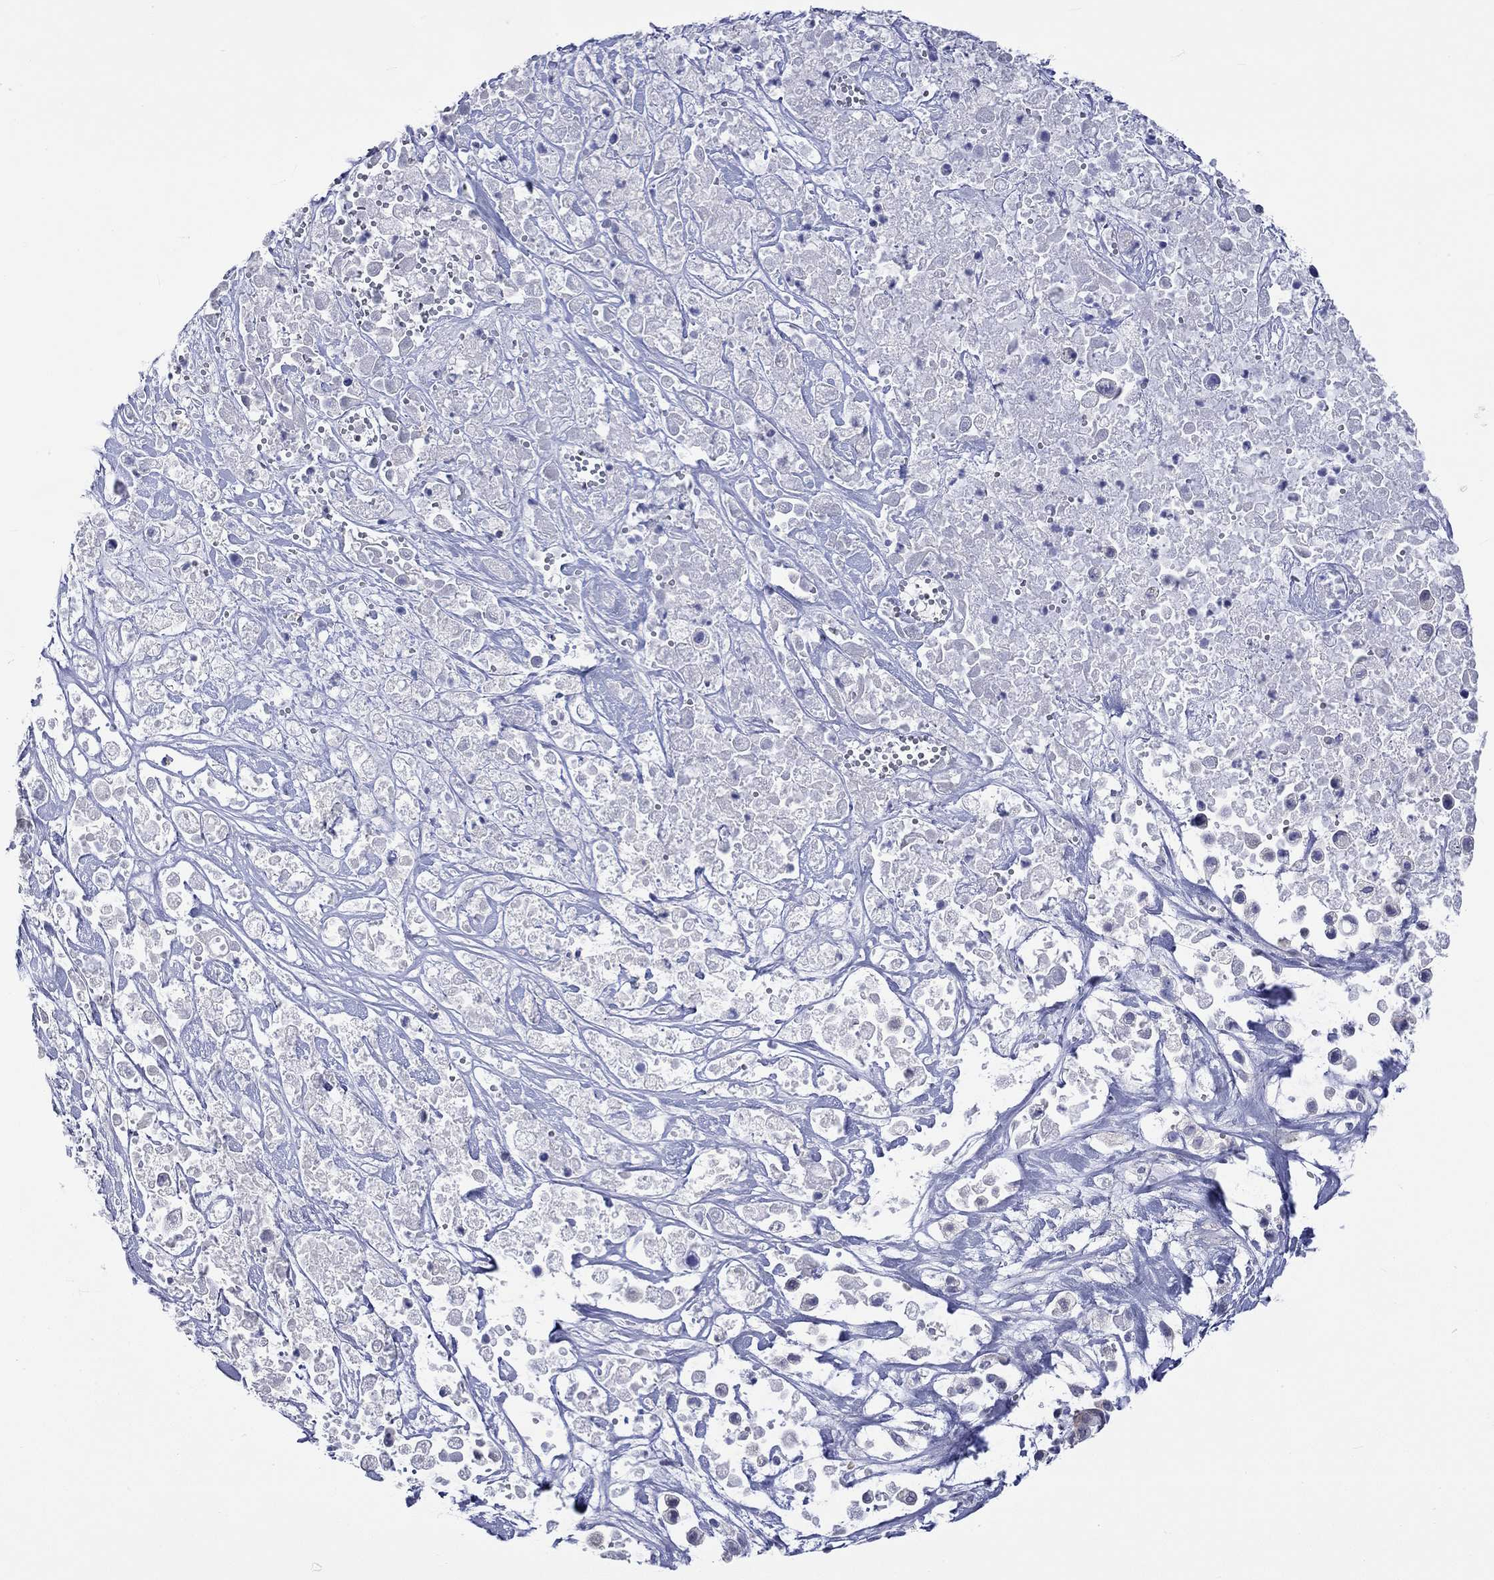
{"staining": {"intensity": "negative", "quantity": "none", "location": "none"}, "tissue": "pancreatic cancer", "cell_type": "Tumor cells", "image_type": "cancer", "snomed": [{"axis": "morphology", "description": "Adenocarcinoma, NOS"}, {"axis": "topography", "description": "Pancreas"}], "caption": "A photomicrograph of pancreatic cancer (adenocarcinoma) stained for a protein shows no brown staining in tumor cells.", "gene": "CERS1", "patient": {"sex": "male", "age": 44}}